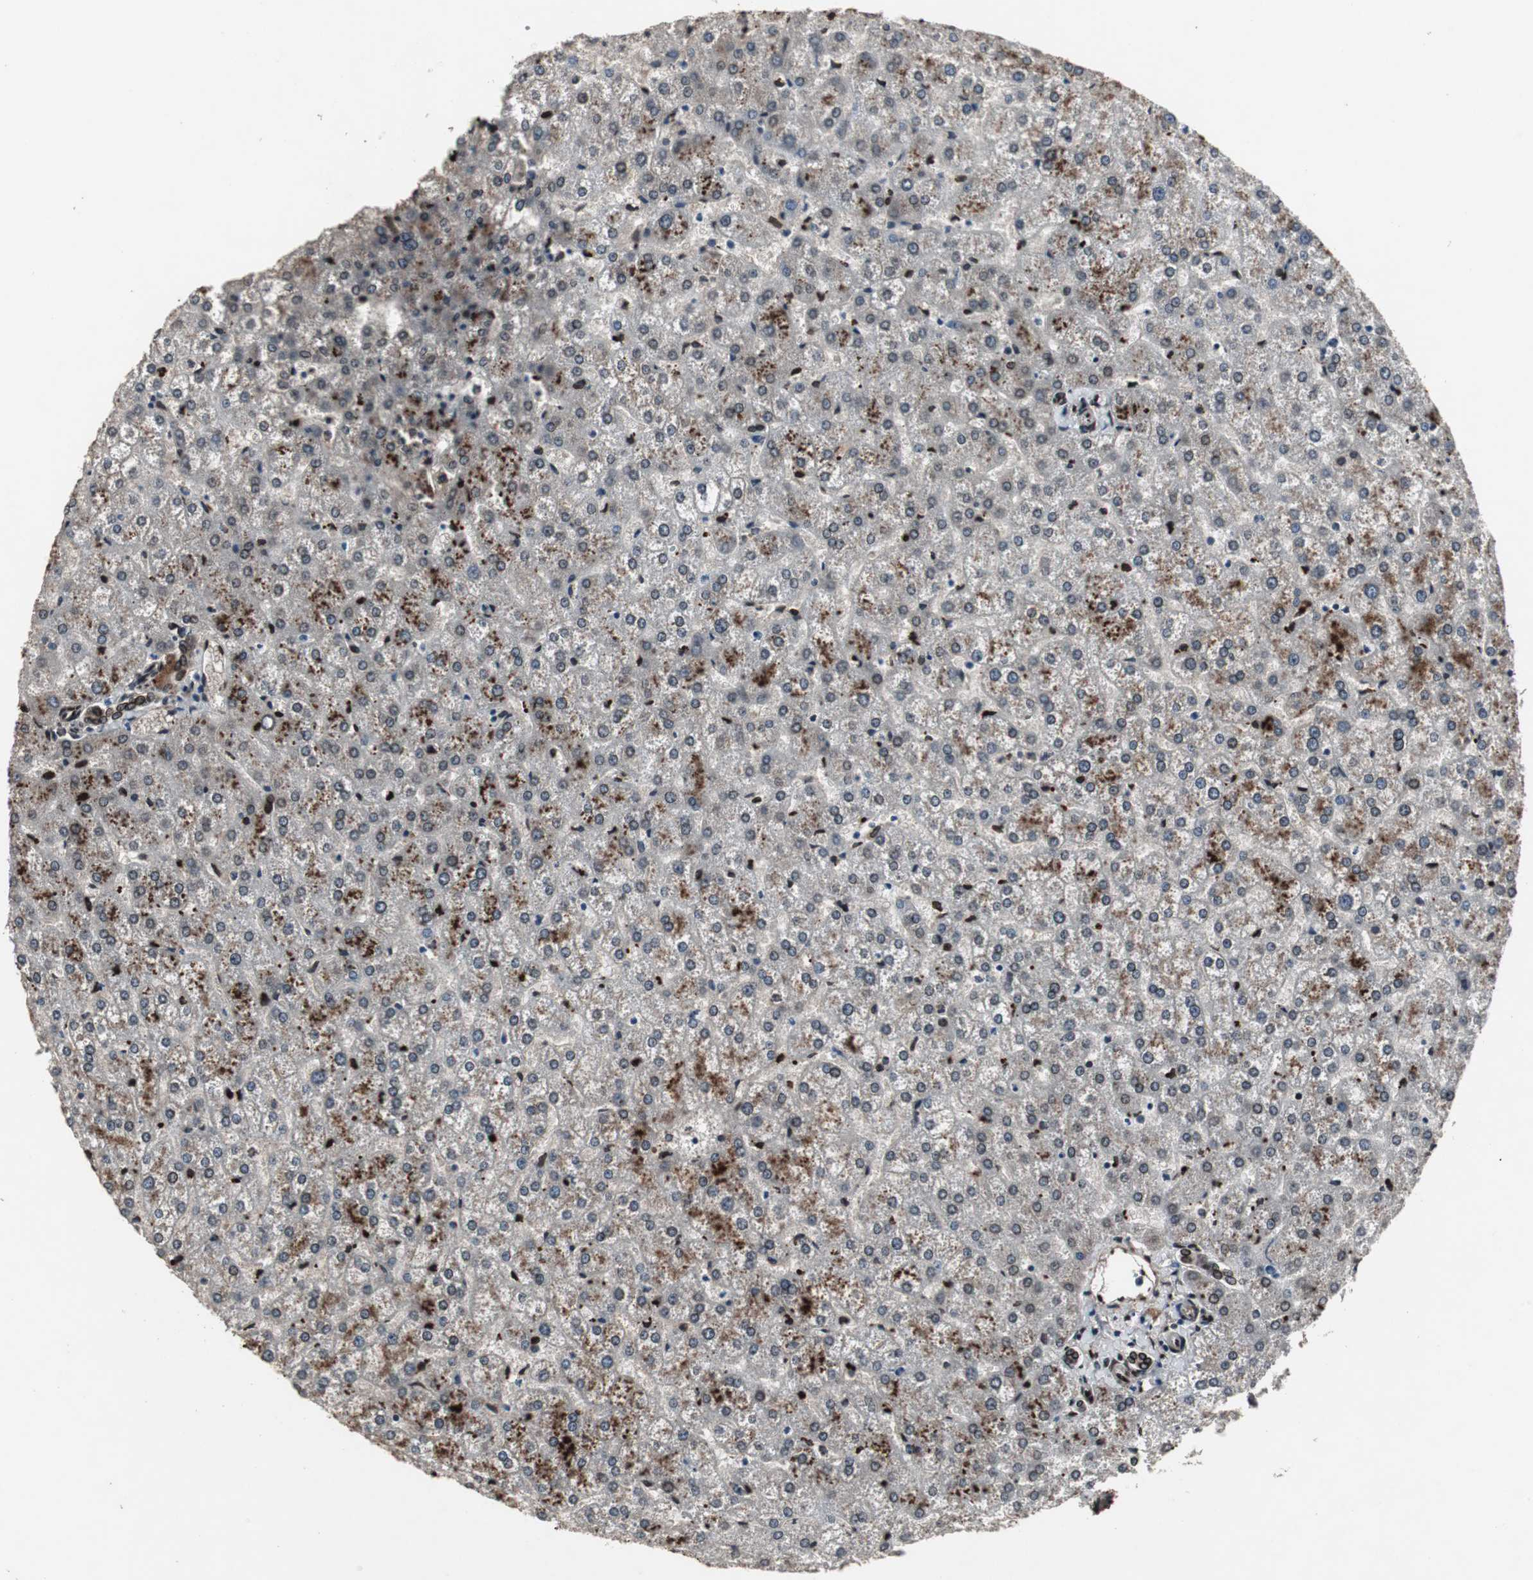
{"staining": {"intensity": "strong", "quantity": ">75%", "location": "cytoplasmic/membranous,nuclear"}, "tissue": "liver", "cell_type": "Cholangiocytes", "image_type": "normal", "snomed": [{"axis": "morphology", "description": "Normal tissue, NOS"}, {"axis": "topography", "description": "Liver"}], "caption": "This histopathology image reveals normal liver stained with immunohistochemistry to label a protein in brown. The cytoplasmic/membranous,nuclear of cholangiocytes show strong positivity for the protein. Nuclei are counter-stained blue.", "gene": "LMNA", "patient": {"sex": "female", "age": 32}}